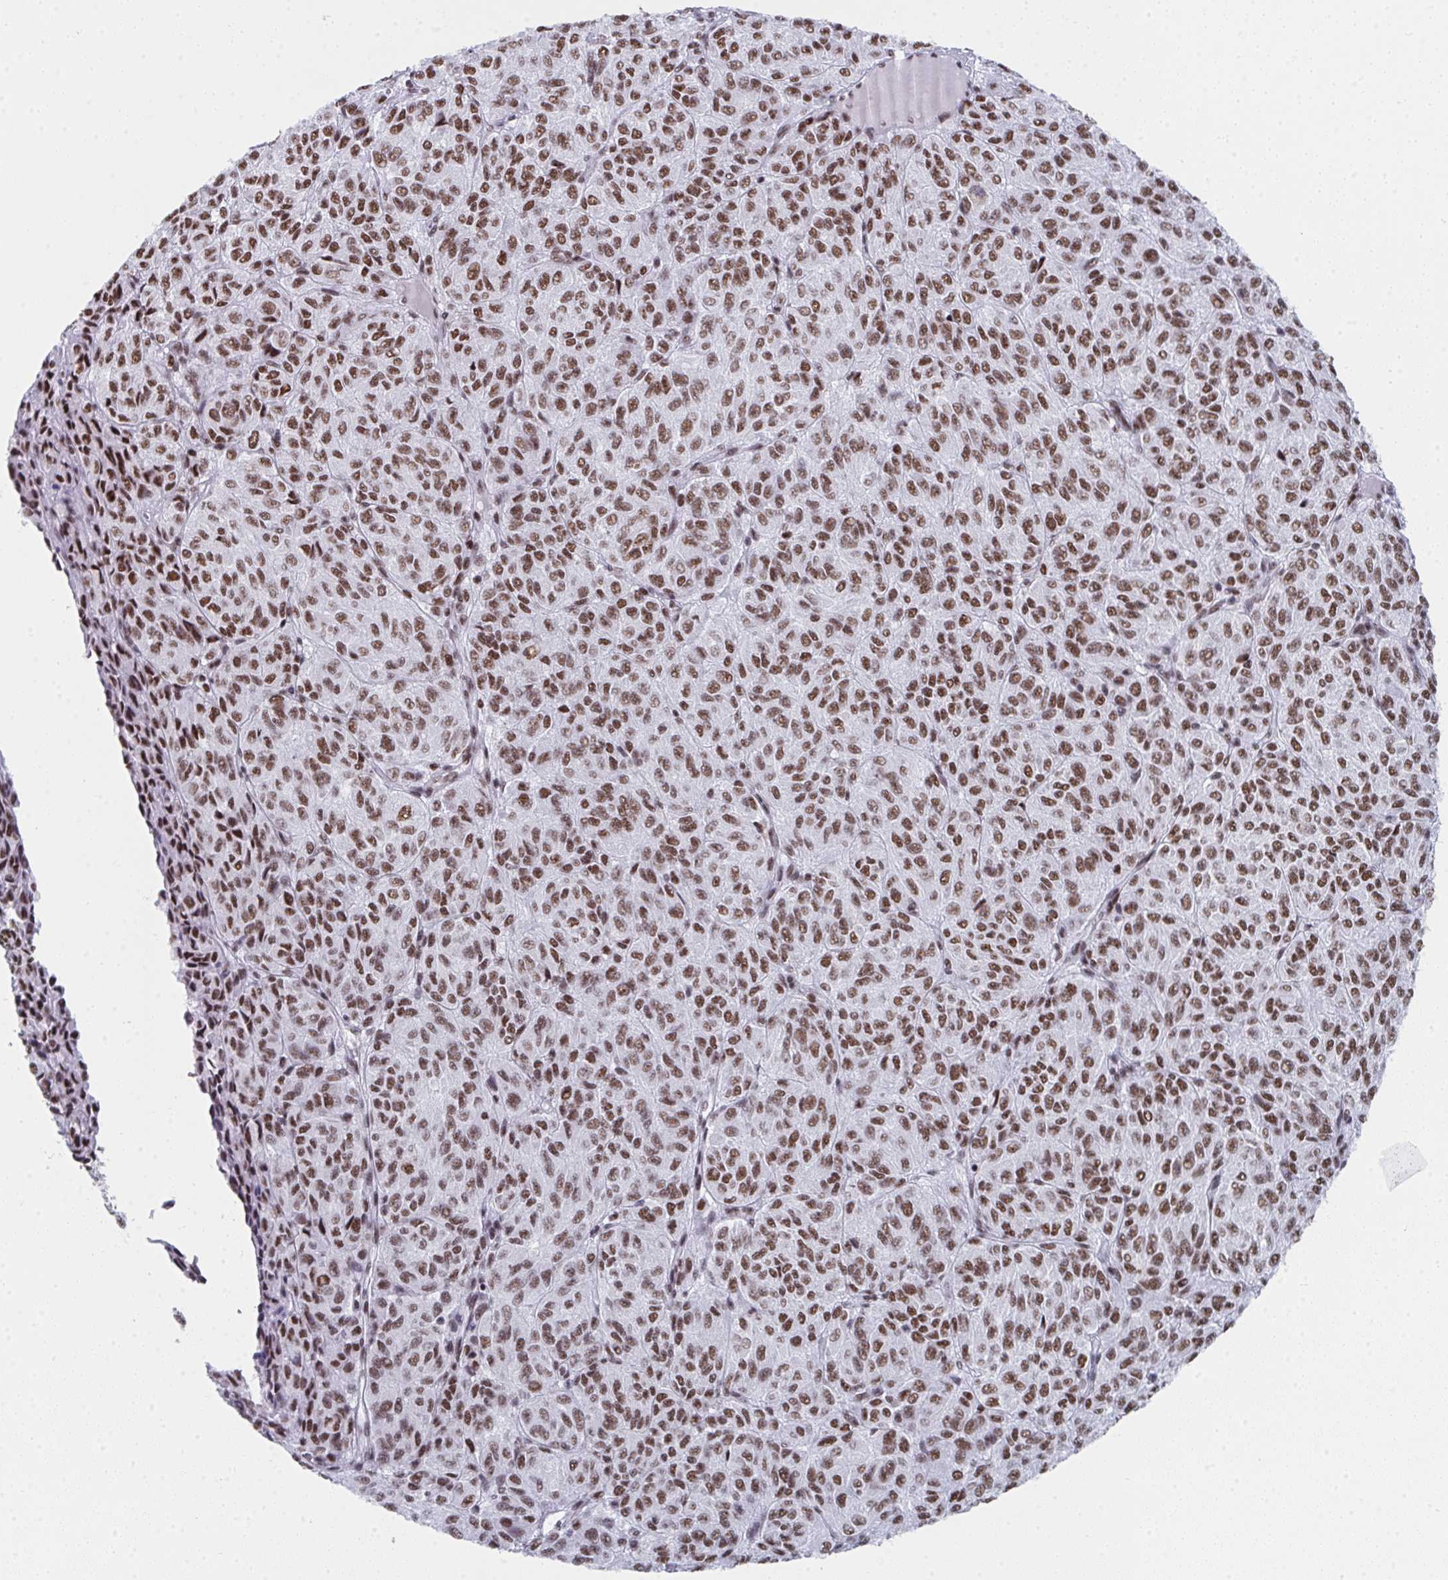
{"staining": {"intensity": "moderate", "quantity": ">75%", "location": "nuclear"}, "tissue": "melanoma", "cell_type": "Tumor cells", "image_type": "cancer", "snomed": [{"axis": "morphology", "description": "Malignant melanoma, Metastatic site"}, {"axis": "topography", "description": "Brain"}], "caption": "Human malignant melanoma (metastatic site) stained with a protein marker exhibits moderate staining in tumor cells.", "gene": "SNRNP70", "patient": {"sex": "female", "age": 56}}